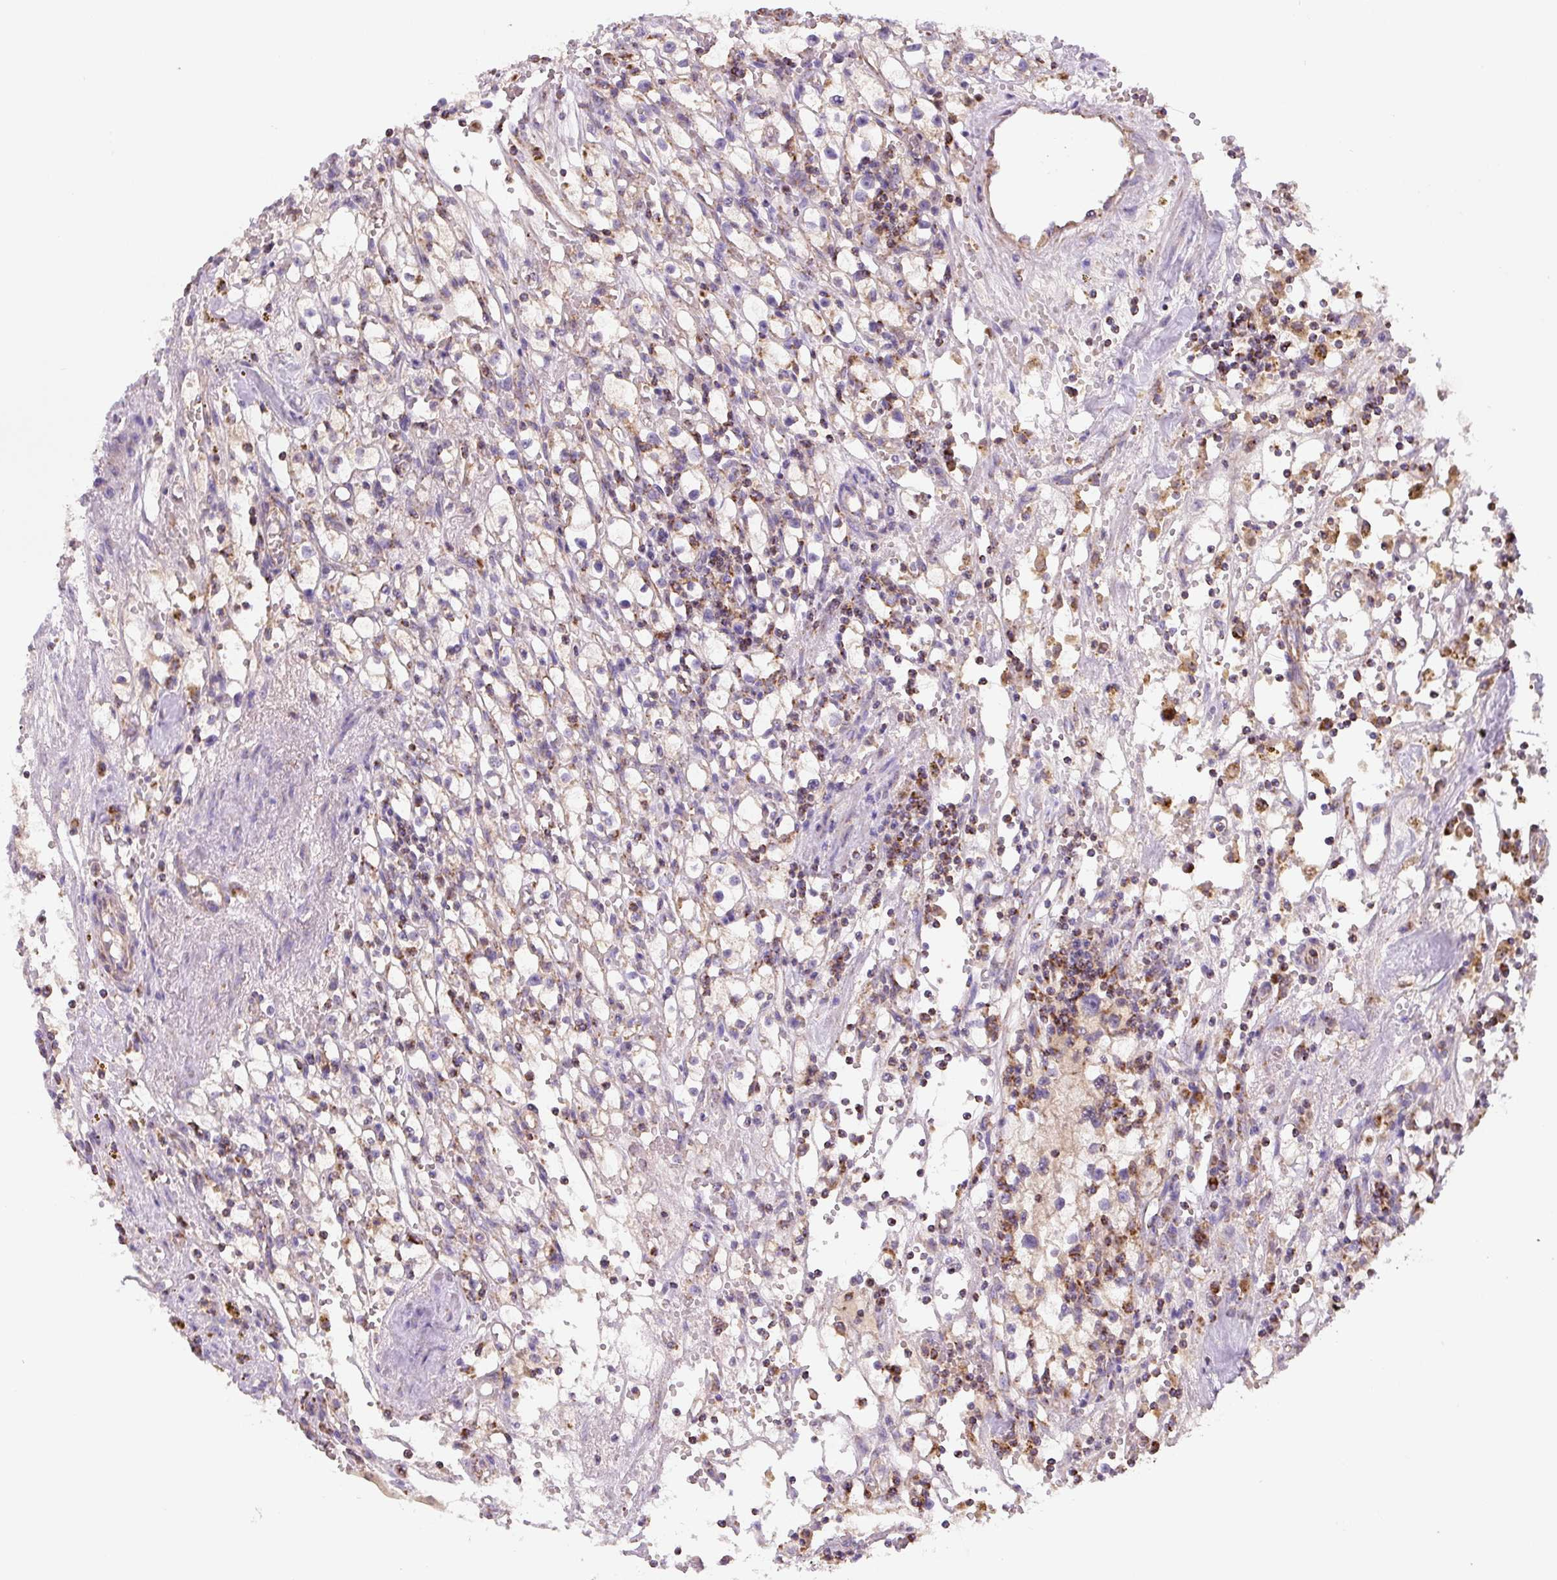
{"staining": {"intensity": "negative", "quantity": "none", "location": "none"}, "tissue": "renal cancer", "cell_type": "Tumor cells", "image_type": "cancer", "snomed": [{"axis": "morphology", "description": "Adenocarcinoma, NOS"}, {"axis": "topography", "description": "Kidney"}], "caption": "DAB (3,3'-diaminobenzidine) immunohistochemical staining of human renal cancer (adenocarcinoma) shows no significant staining in tumor cells.", "gene": "MT-CO2", "patient": {"sex": "male", "age": 56}}